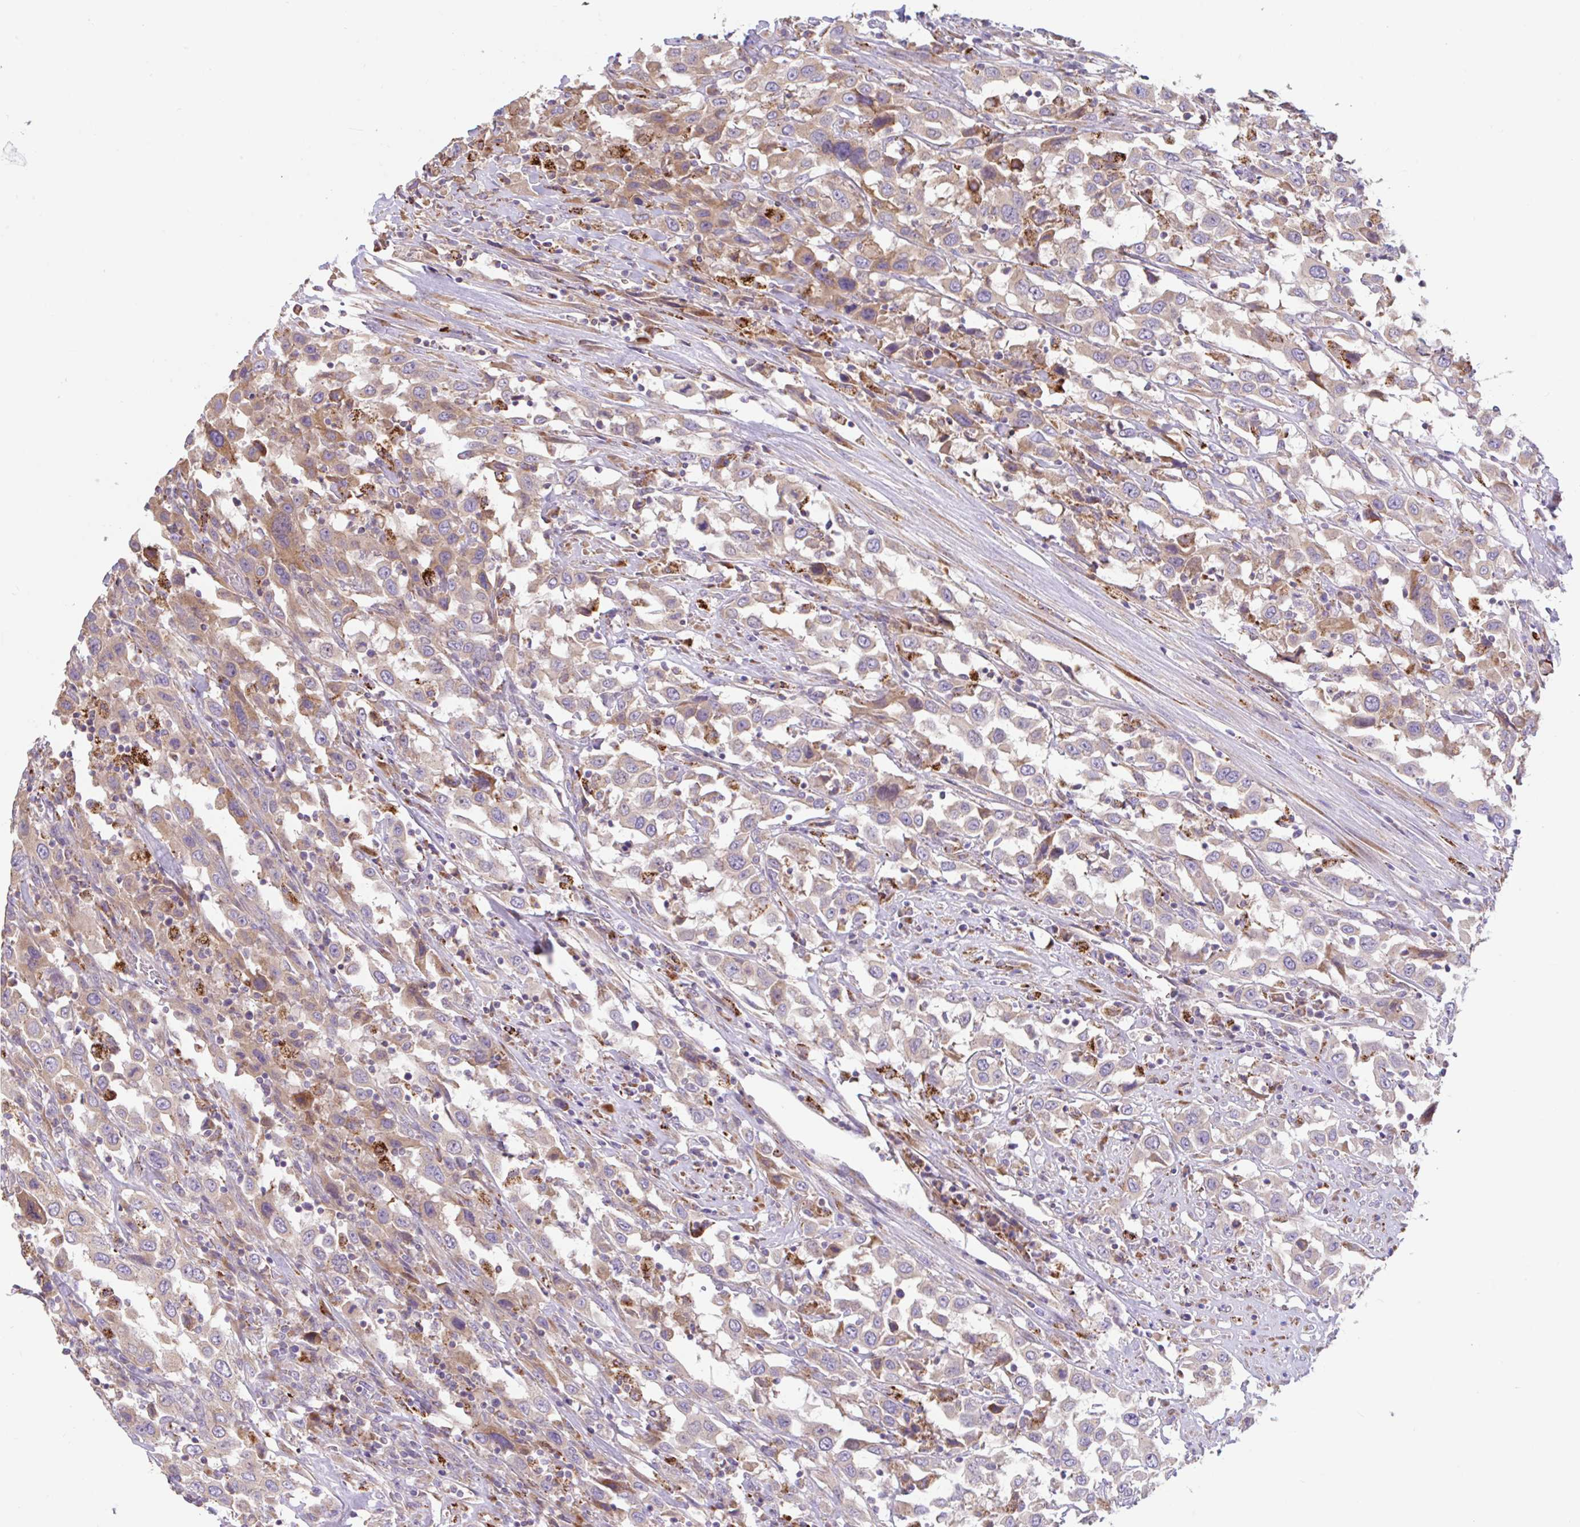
{"staining": {"intensity": "weak", "quantity": "25%-75%", "location": "cytoplasmic/membranous"}, "tissue": "urothelial cancer", "cell_type": "Tumor cells", "image_type": "cancer", "snomed": [{"axis": "morphology", "description": "Urothelial carcinoma, High grade"}, {"axis": "topography", "description": "Urinary bladder"}], "caption": "Immunohistochemical staining of human urothelial cancer demonstrates weak cytoplasmic/membranous protein expression in approximately 25%-75% of tumor cells.", "gene": "RALBP1", "patient": {"sex": "male", "age": 61}}